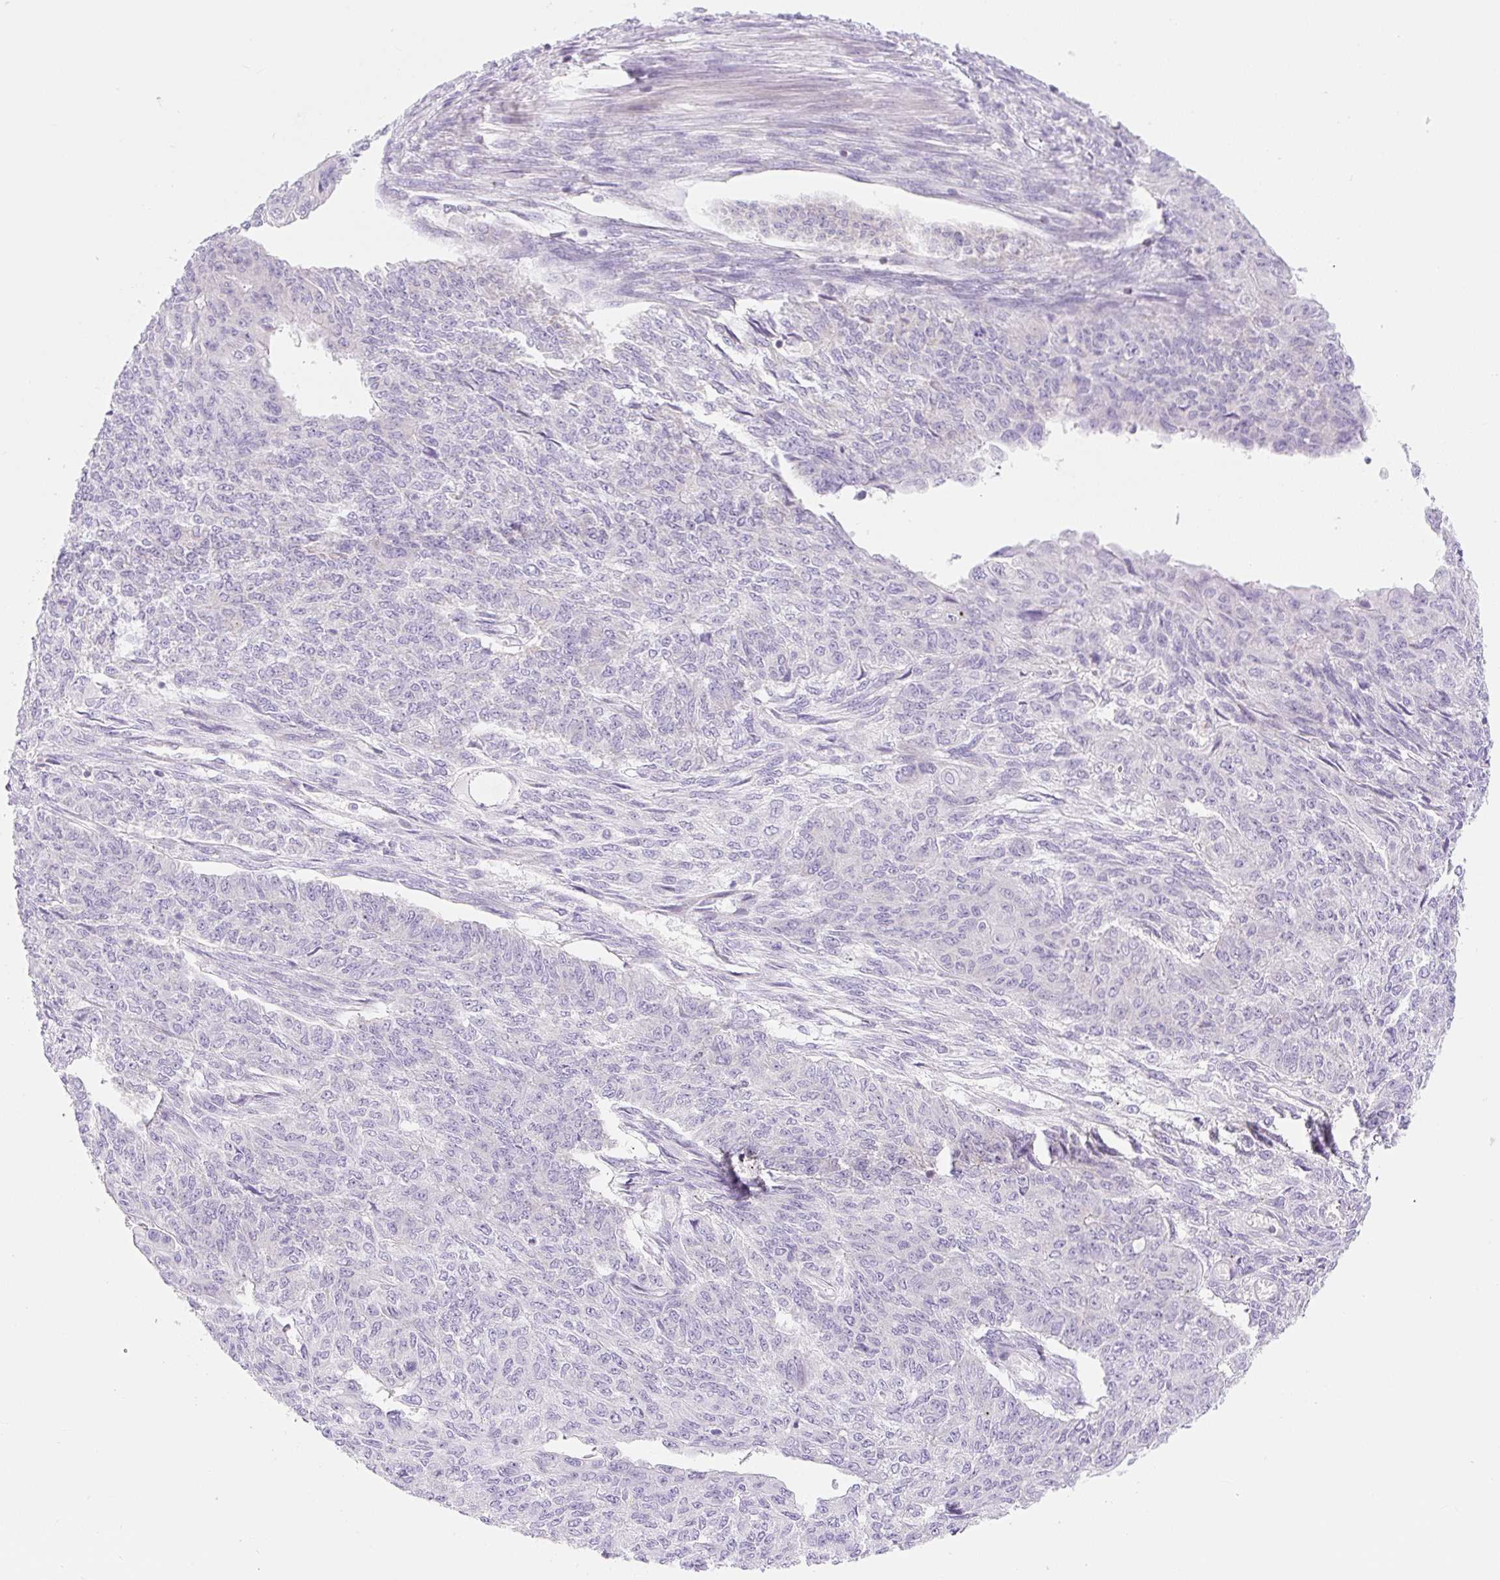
{"staining": {"intensity": "negative", "quantity": "none", "location": "none"}, "tissue": "endometrial cancer", "cell_type": "Tumor cells", "image_type": "cancer", "snomed": [{"axis": "morphology", "description": "Adenocarcinoma, NOS"}, {"axis": "topography", "description": "Endometrium"}], "caption": "Tumor cells are negative for brown protein staining in endometrial cancer (adenocarcinoma). (Stains: DAB (3,3'-diaminobenzidine) IHC with hematoxylin counter stain, Microscopy: brightfield microscopy at high magnification).", "gene": "FOCAD", "patient": {"sex": "female", "age": 32}}